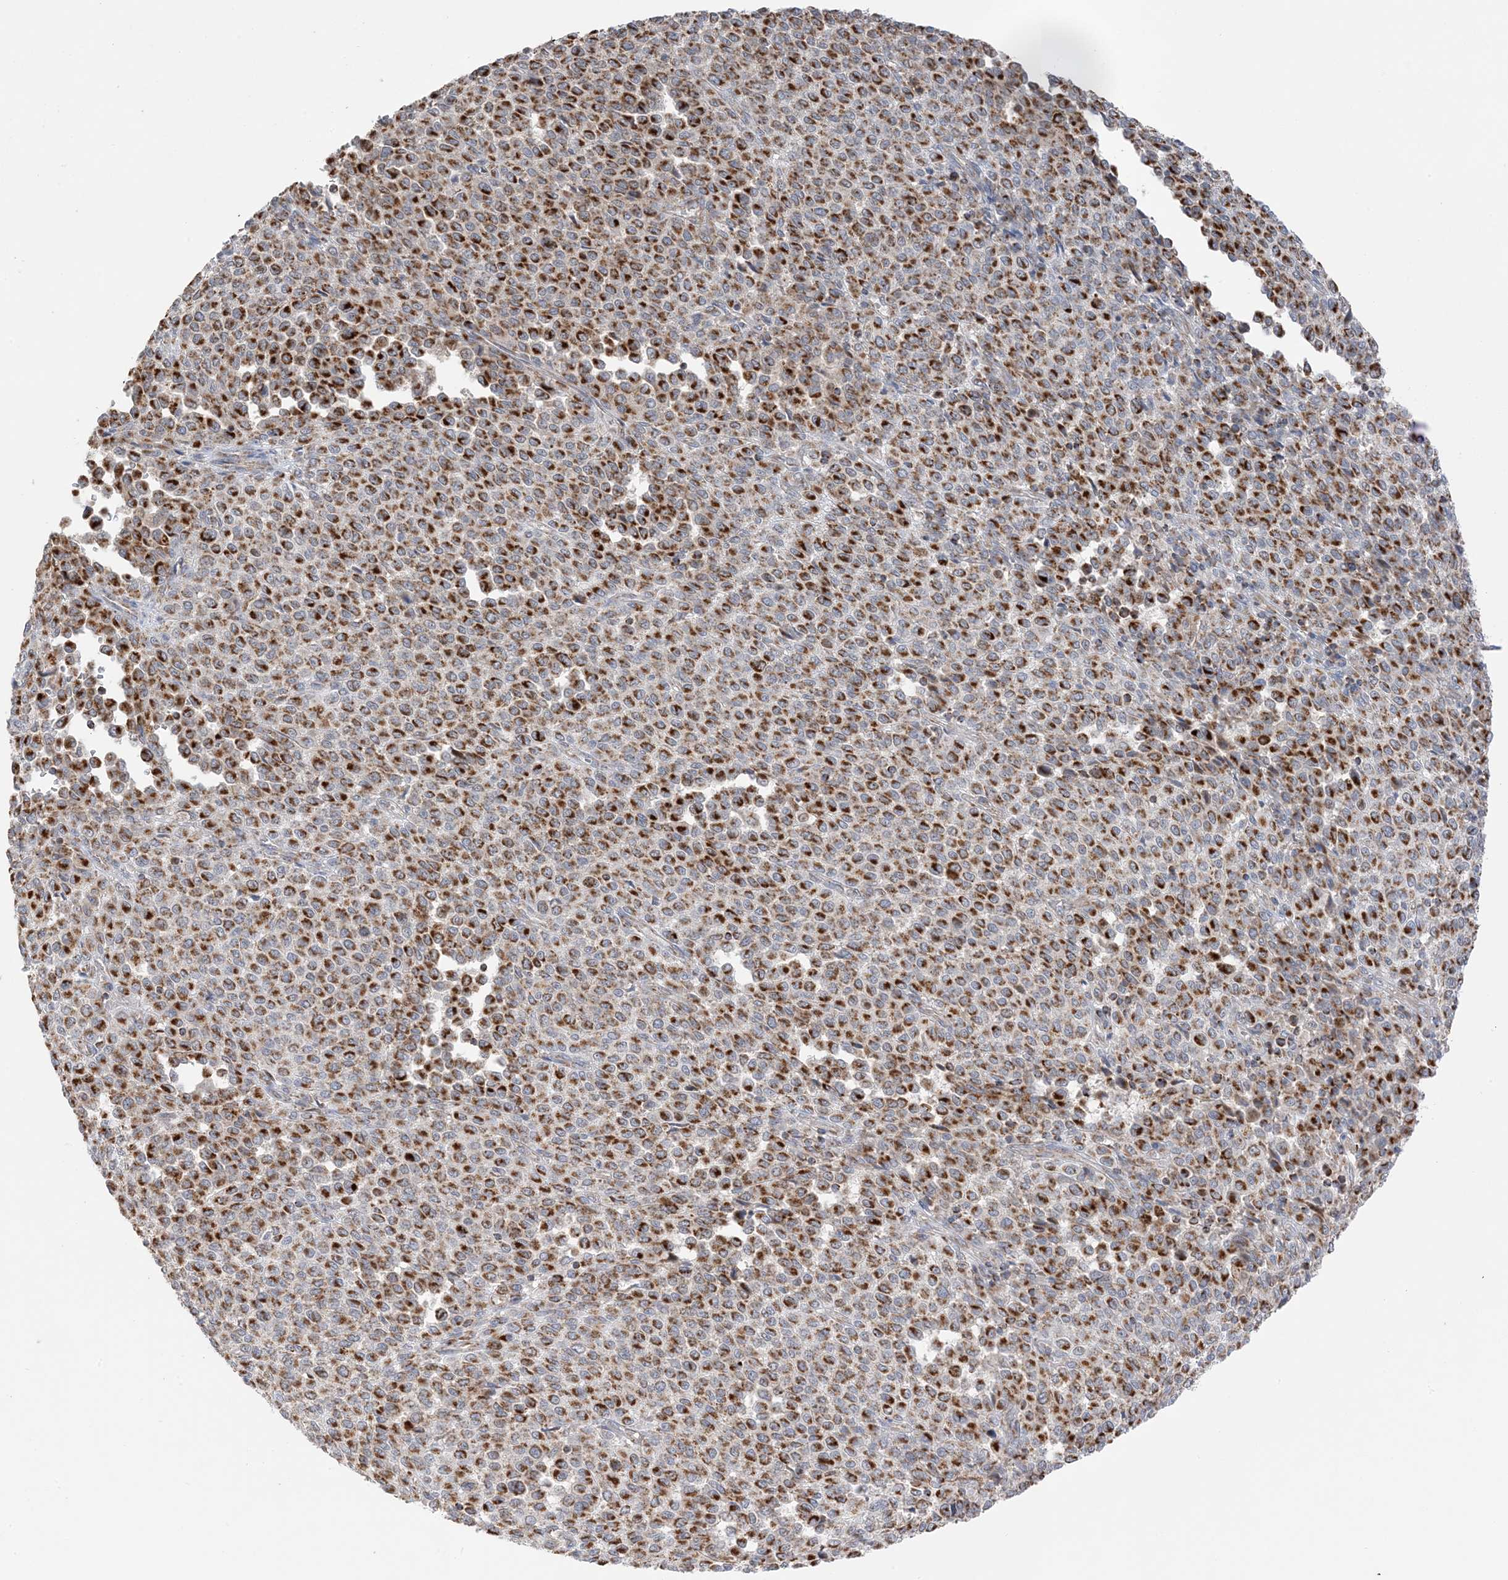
{"staining": {"intensity": "strong", "quantity": ">75%", "location": "cytoplasmic/membranous"}, "tissue": "melanoma", "cell_type": "Tumor cells", "image_type": "cancer", "snomed": [{"axis": "morphology", "description": "Malignant melanoma, Metastatic site"}, {"axis": "topography", "description": "Pancreas"}], "caption": "Strong cytoplasmic/membranous staining is present in about >75% of tumor cells in melanoma. (IHC, brightfield microscopy, high magnification).", "gene": "SLC25A12", "patient": {"sex": "female", "age": 30}}